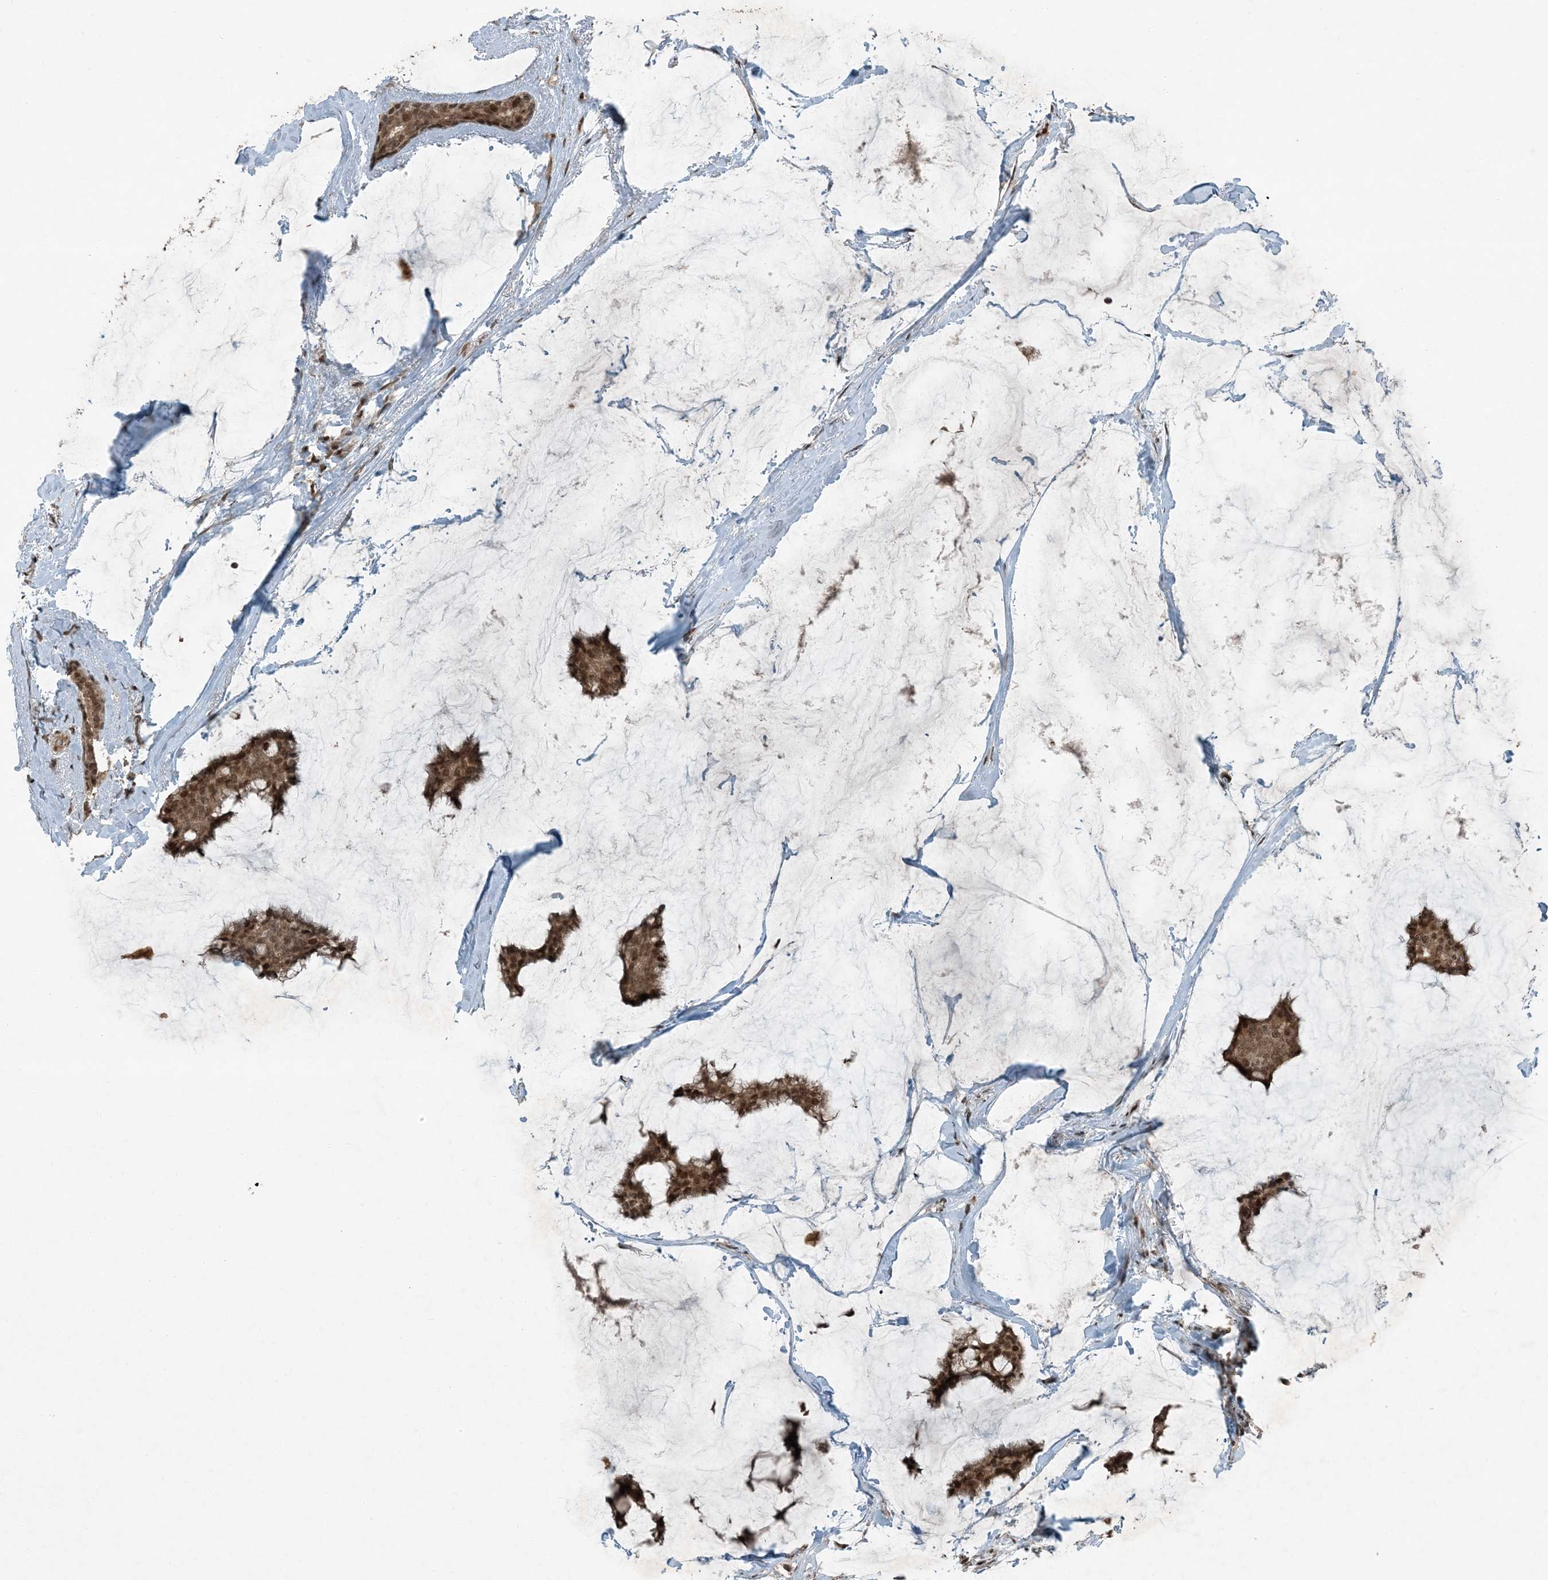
{"staining": {"intensity": "moderate", "quantity": ">75%", "location": "cytoplasmic/membranous,nuclear"}, "tissue": "breast cancer", "cell_type": "Tumor cells", "image_type": "cancer", "snomed": [{"axis": "morphology", "description": "Duct carcinoma"}, {"axis": "topography", "description": "Breast"}], "caption": "The immunohistochemical stain highlights moderate cytoplasmic/membranous and nuclear expression in tumor cells of breast invasive ductal carcinoma tissue. Nuclei are stained in blue.", "gene": "TRAPPC12", "patient": {"sex": "female", "age": 93}}